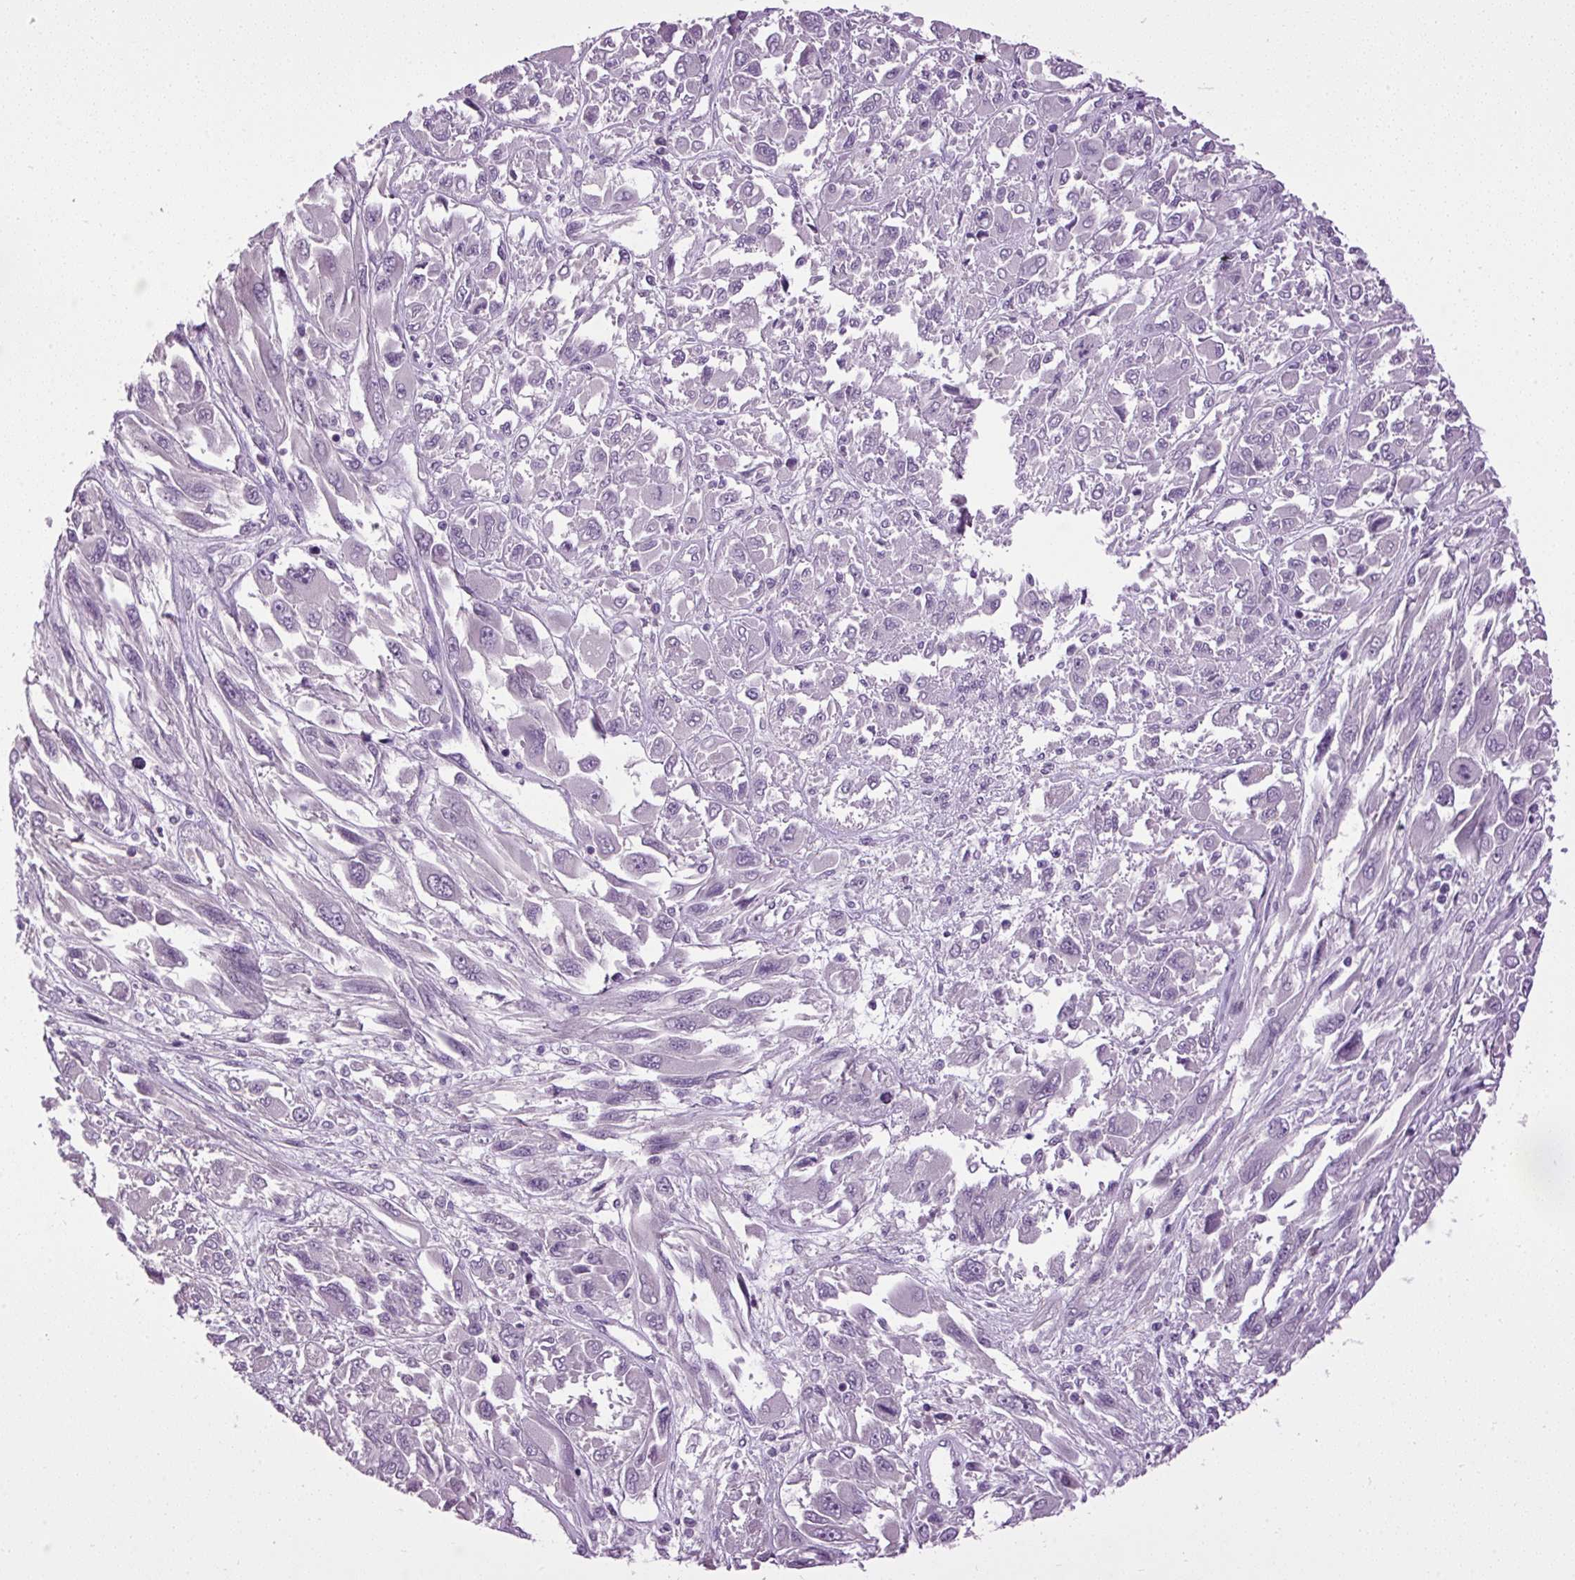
{"staining": {"intensity": "negative", "quantity": "none", "location": "none"}, "tissue": "melanoma", "cell_type": "Tumor cells", "image_type": "cancer", "snomed": [{"axis": "morphology", "description": "Malignant melanoma, NOS"}, {"axis": "topography", "description": "Skin"}], "caption": "The photomicrograph demonstrates no staining of tumor cells in malignant melanoma.", "gene": "A1CF", "patient": {"sex": "female", "age": 91}}